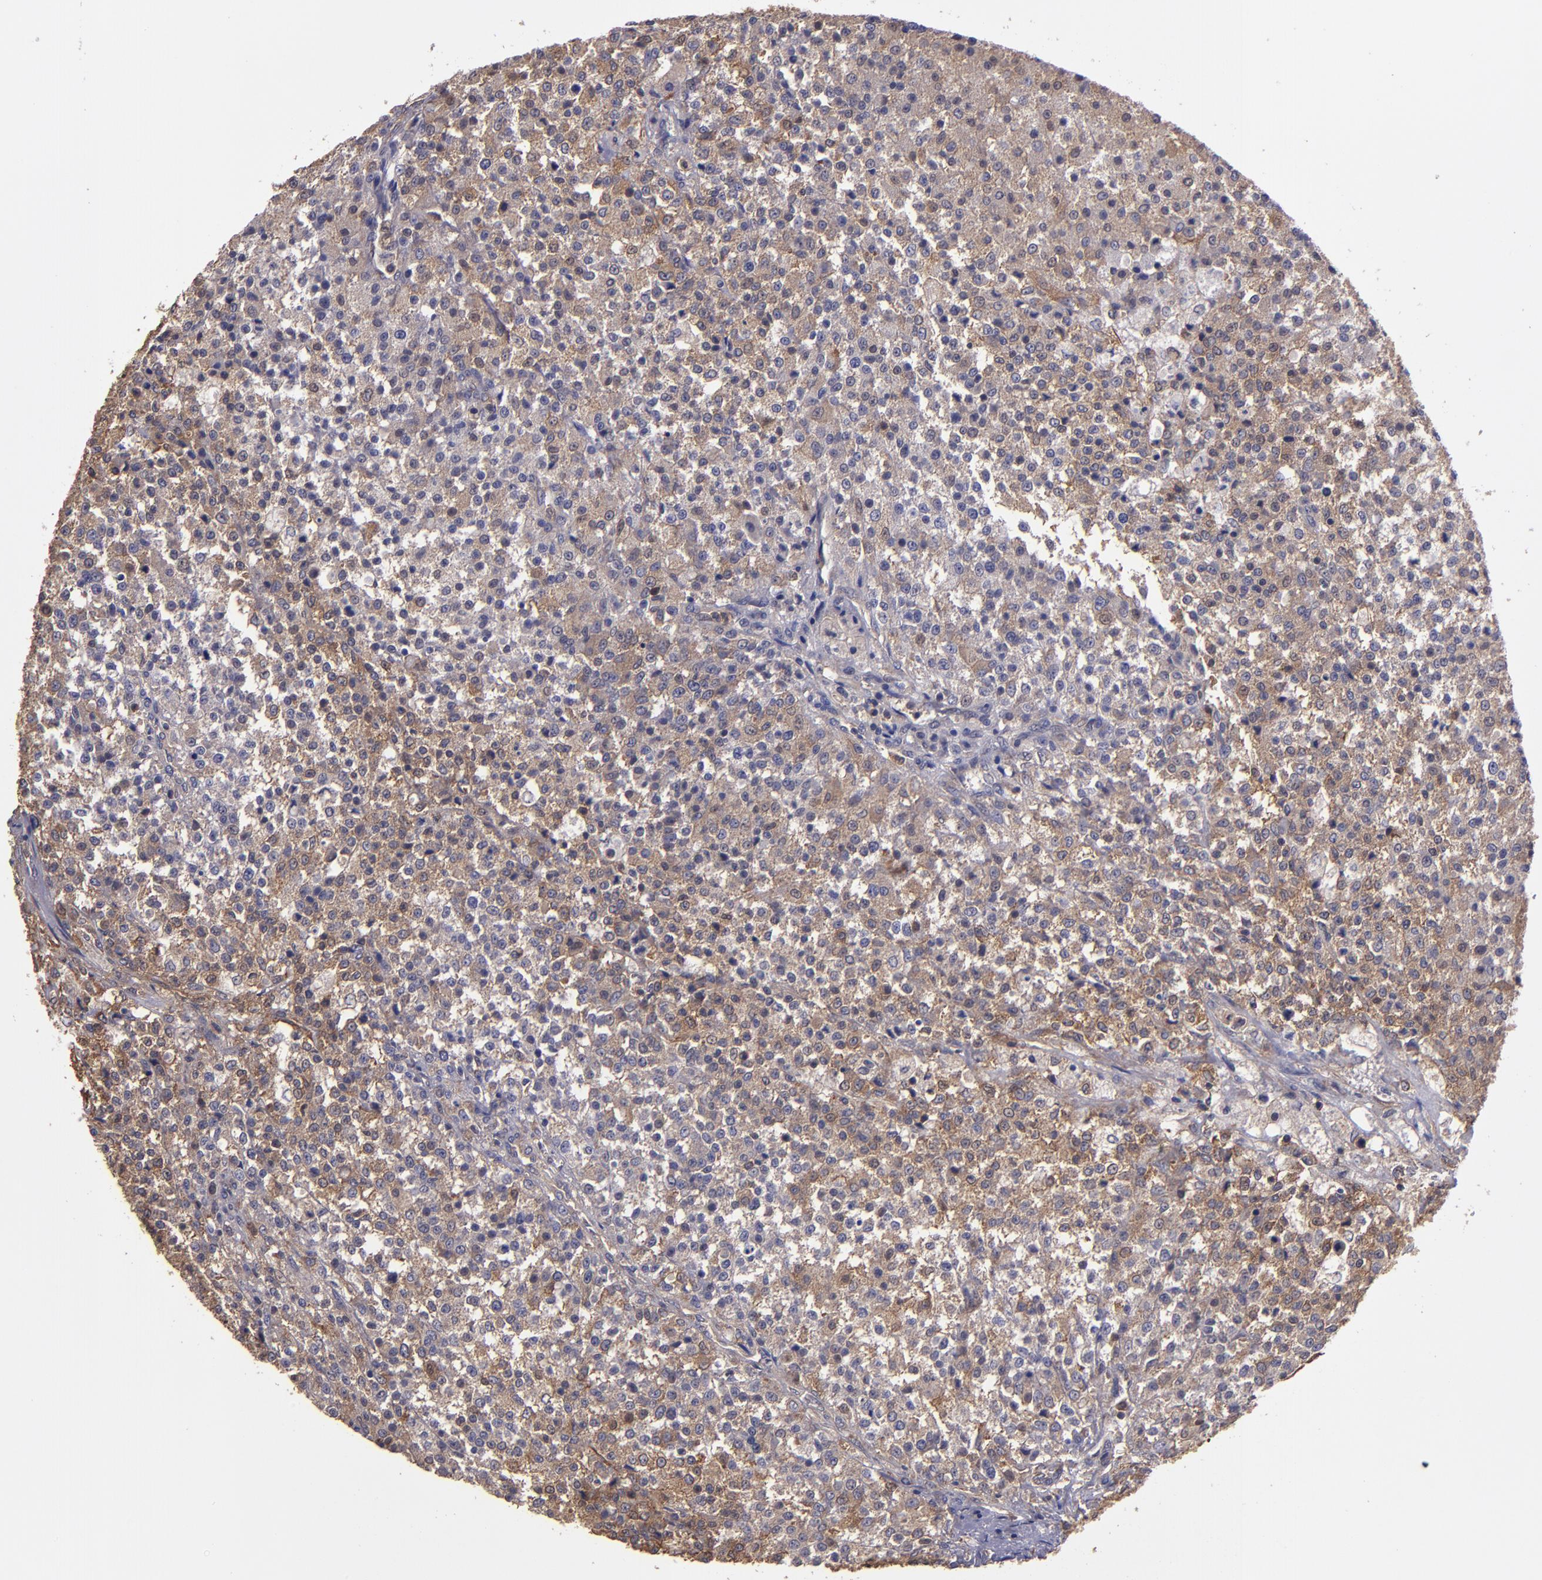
{"staining": {"intensity": "moderate", "quantity": ">75%", "location": "cytoplasmic/membranous"}, "tissue": "testis cancer", "cell_type": "Tumor cells", "image_type": "cancer", "snomed": [{"axis": "morphology", "description": "Seminoma, NOS"}, {"axis": "topography", "description": "Testis"}], "caption": "Moderate cytoplasmic/membranous expression is identified in approximately >75% of tumor cells in testis cancer.", "gene": "CARS1", "patient": {"sex": "male", "age": 59}}